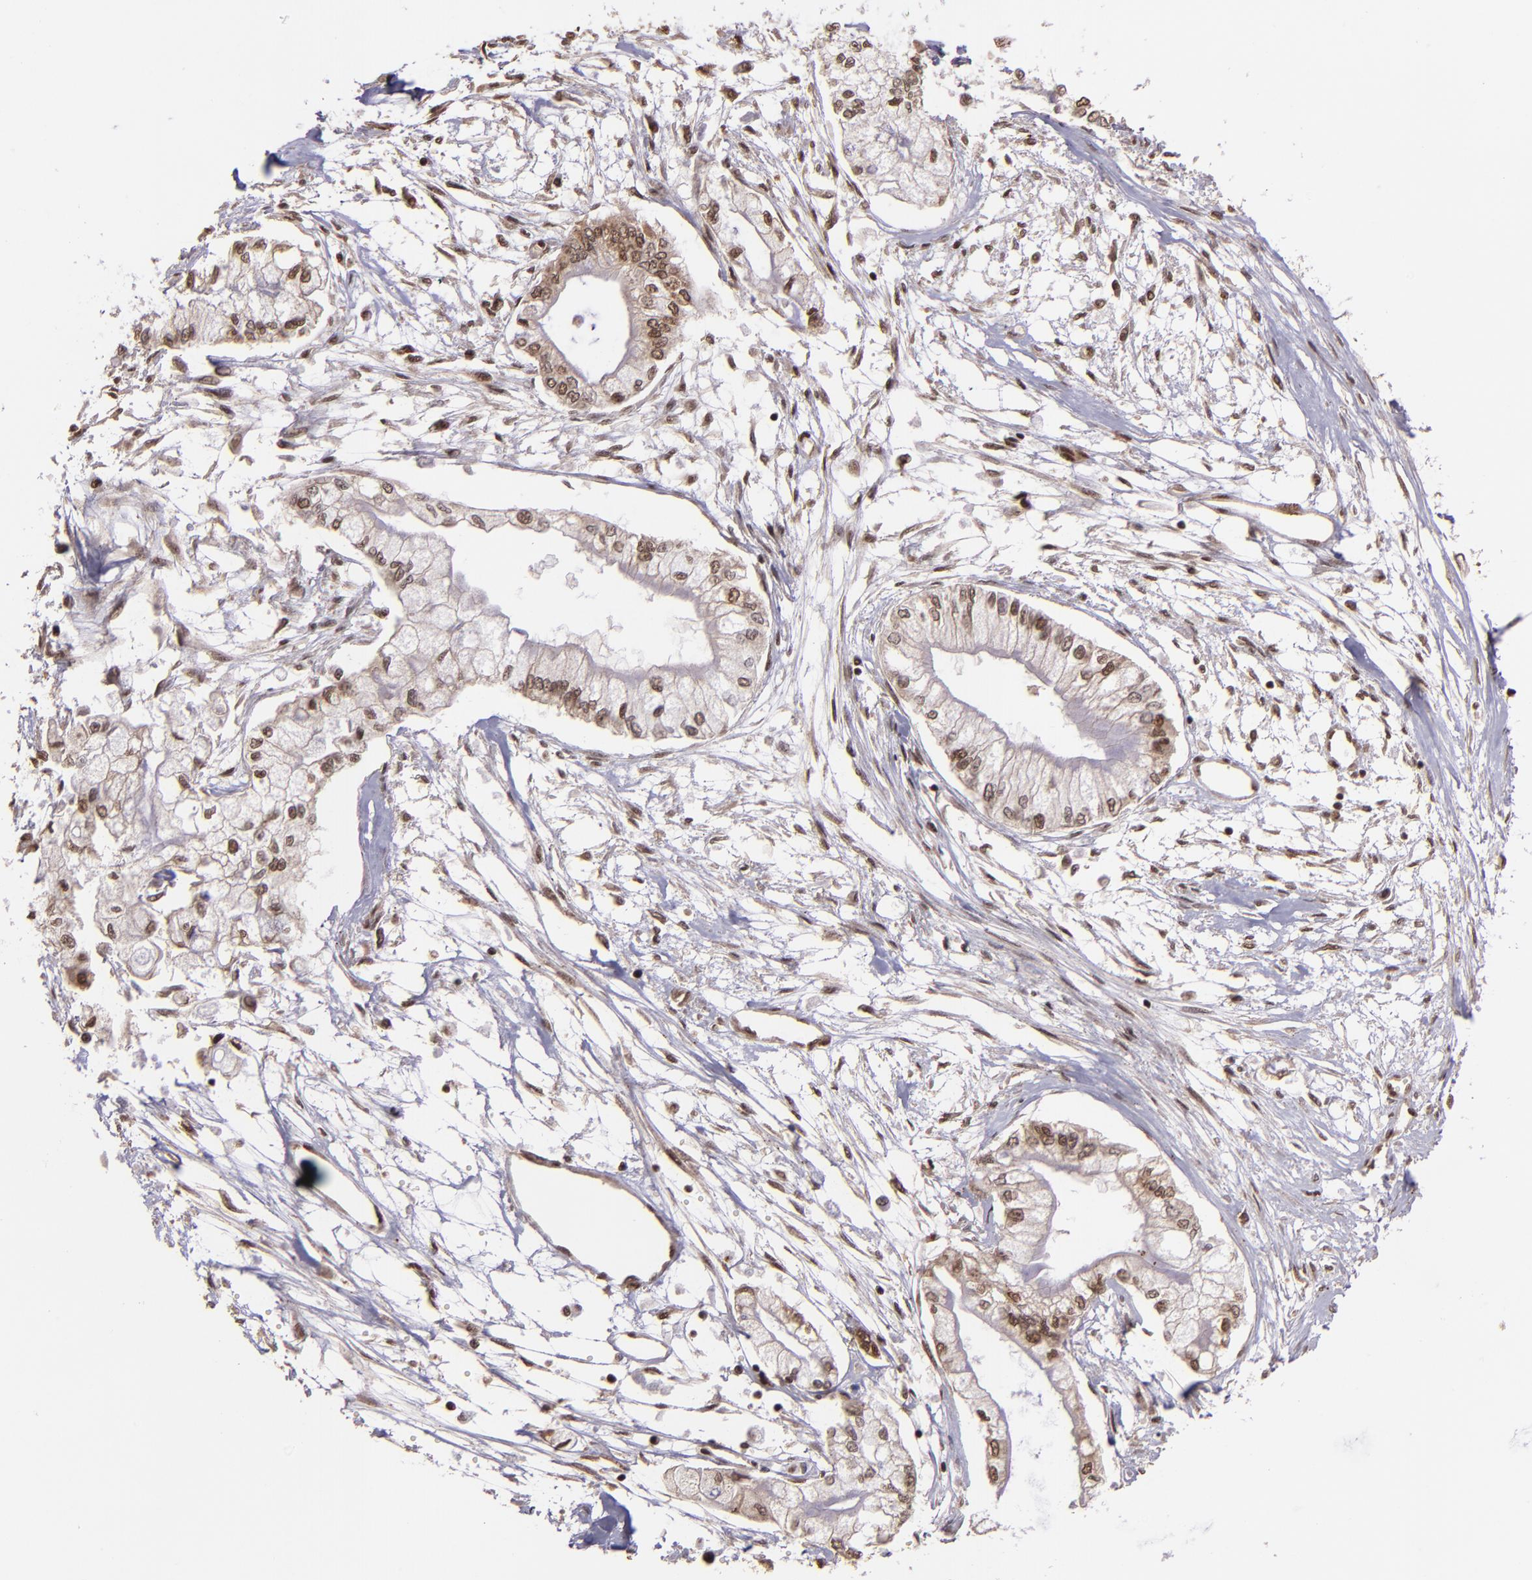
{"staining": {"intensity": "weak", "quantity": "25%-75%", "location": "nuclear"}, "tissue": "pancreatic cancer", "cell_type": "Tumor cells", "image_type": "cancer", "snomed": [{"axis": "morphology", "description": "Adenocarcinoma, NOS"}, {"axis": "topography", "description": "Pancreas"}], "caption": "Human pancreatic cancer (adenocarcinoma) stained for a protein (brown) reveals weak nuclear positive staining in about 25%-75% of tumor cells.", "gene": "PQBP1", "patient": {"sex": "male", "age": 79}}